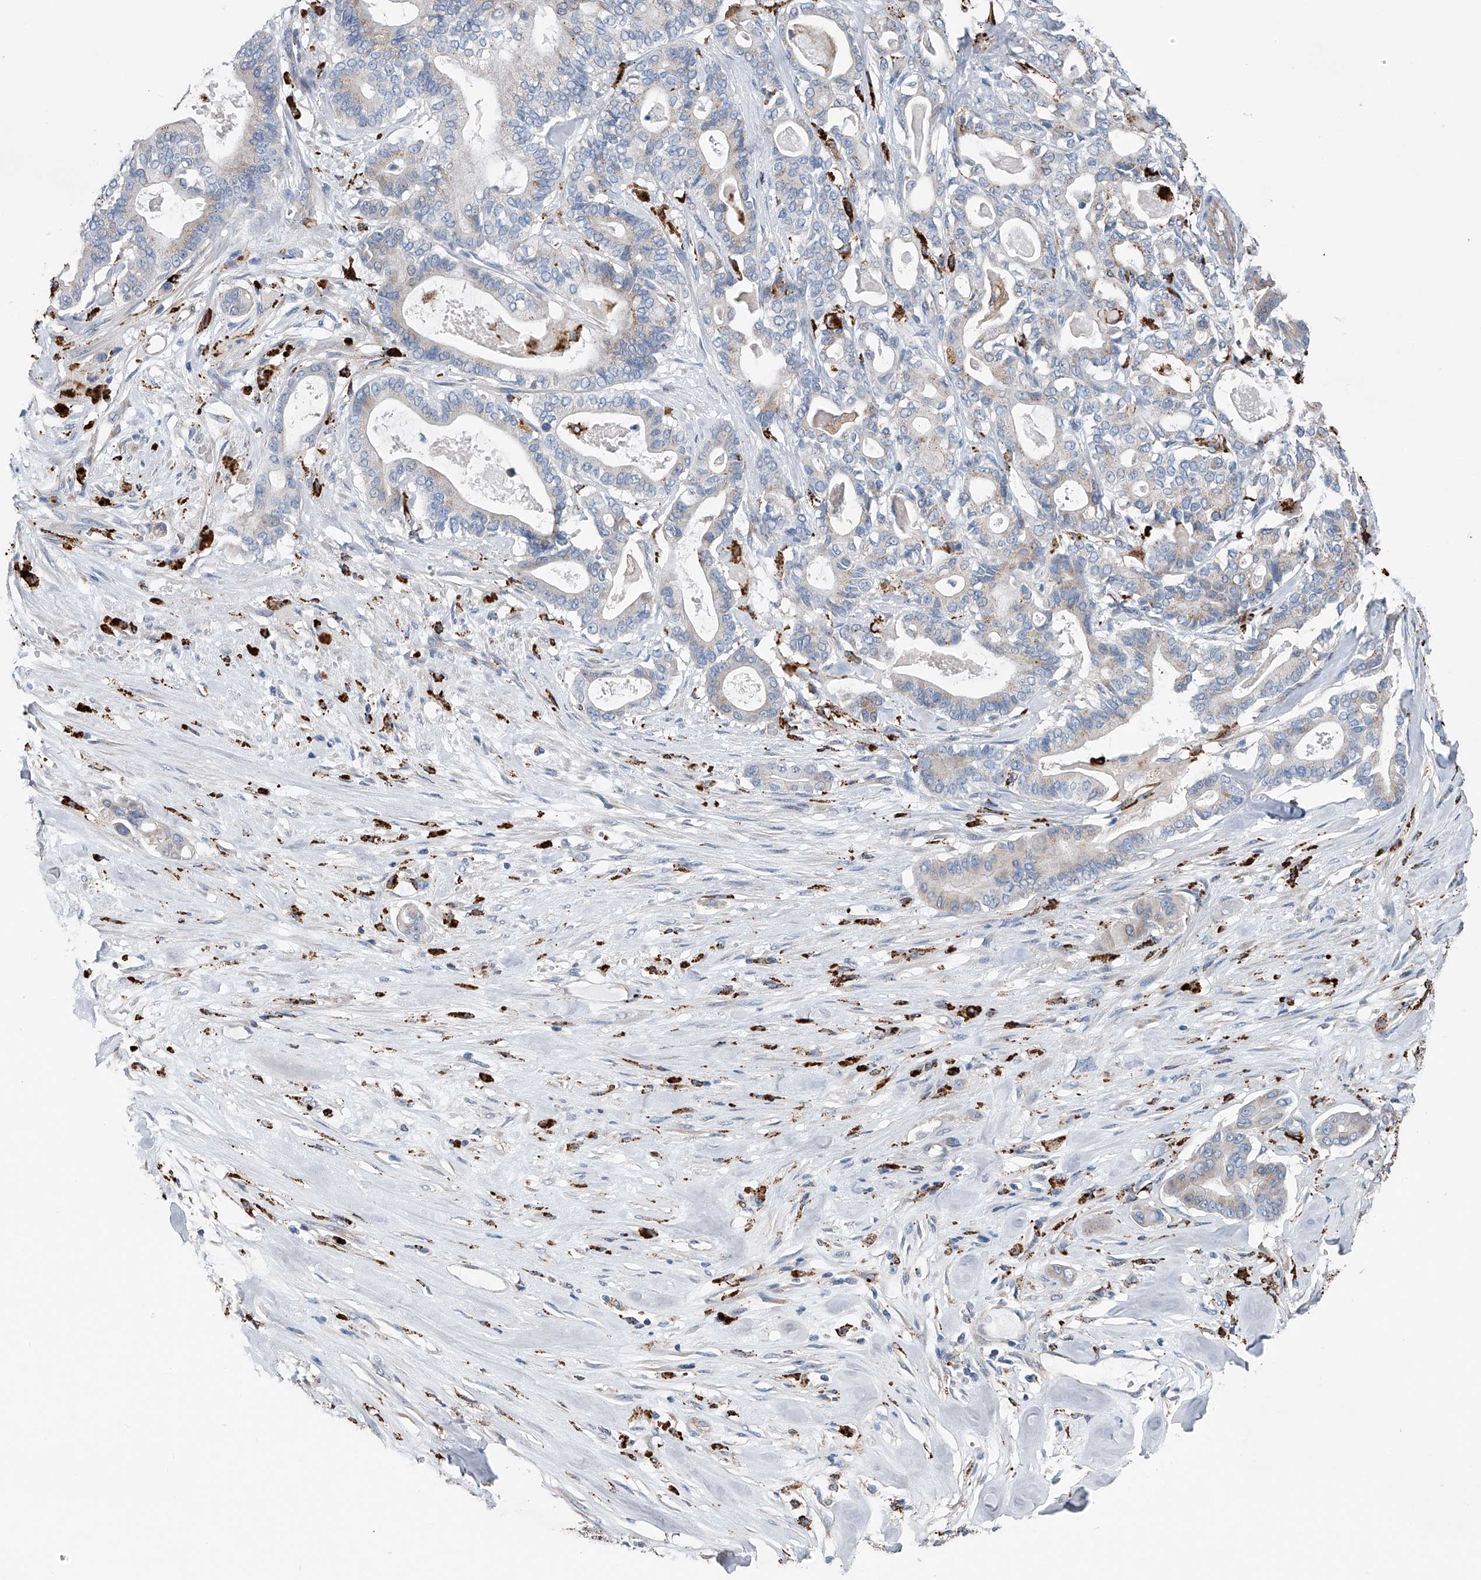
{"staining": {"intensity": "negative", "quantity": "none", "location": "none"}, "tissue": "pancreatic cancer", "cell_type": "Tumor cells", "image_type": "cancer", "snomed": [{"axis": "morphology", "description": "Adenocarcinoma, NOS"}, {"axis": "topography", "description": "Pancreas"}], "caption": "High power microscopy micrograph of an immunohistochemistry (IHC) histopathology image of adenocarcinoma (pancreatic), revealing no significant positivity in tumor cells.", "gene": "ZNF772", "patient": {"sex": "male", "age": 63}}